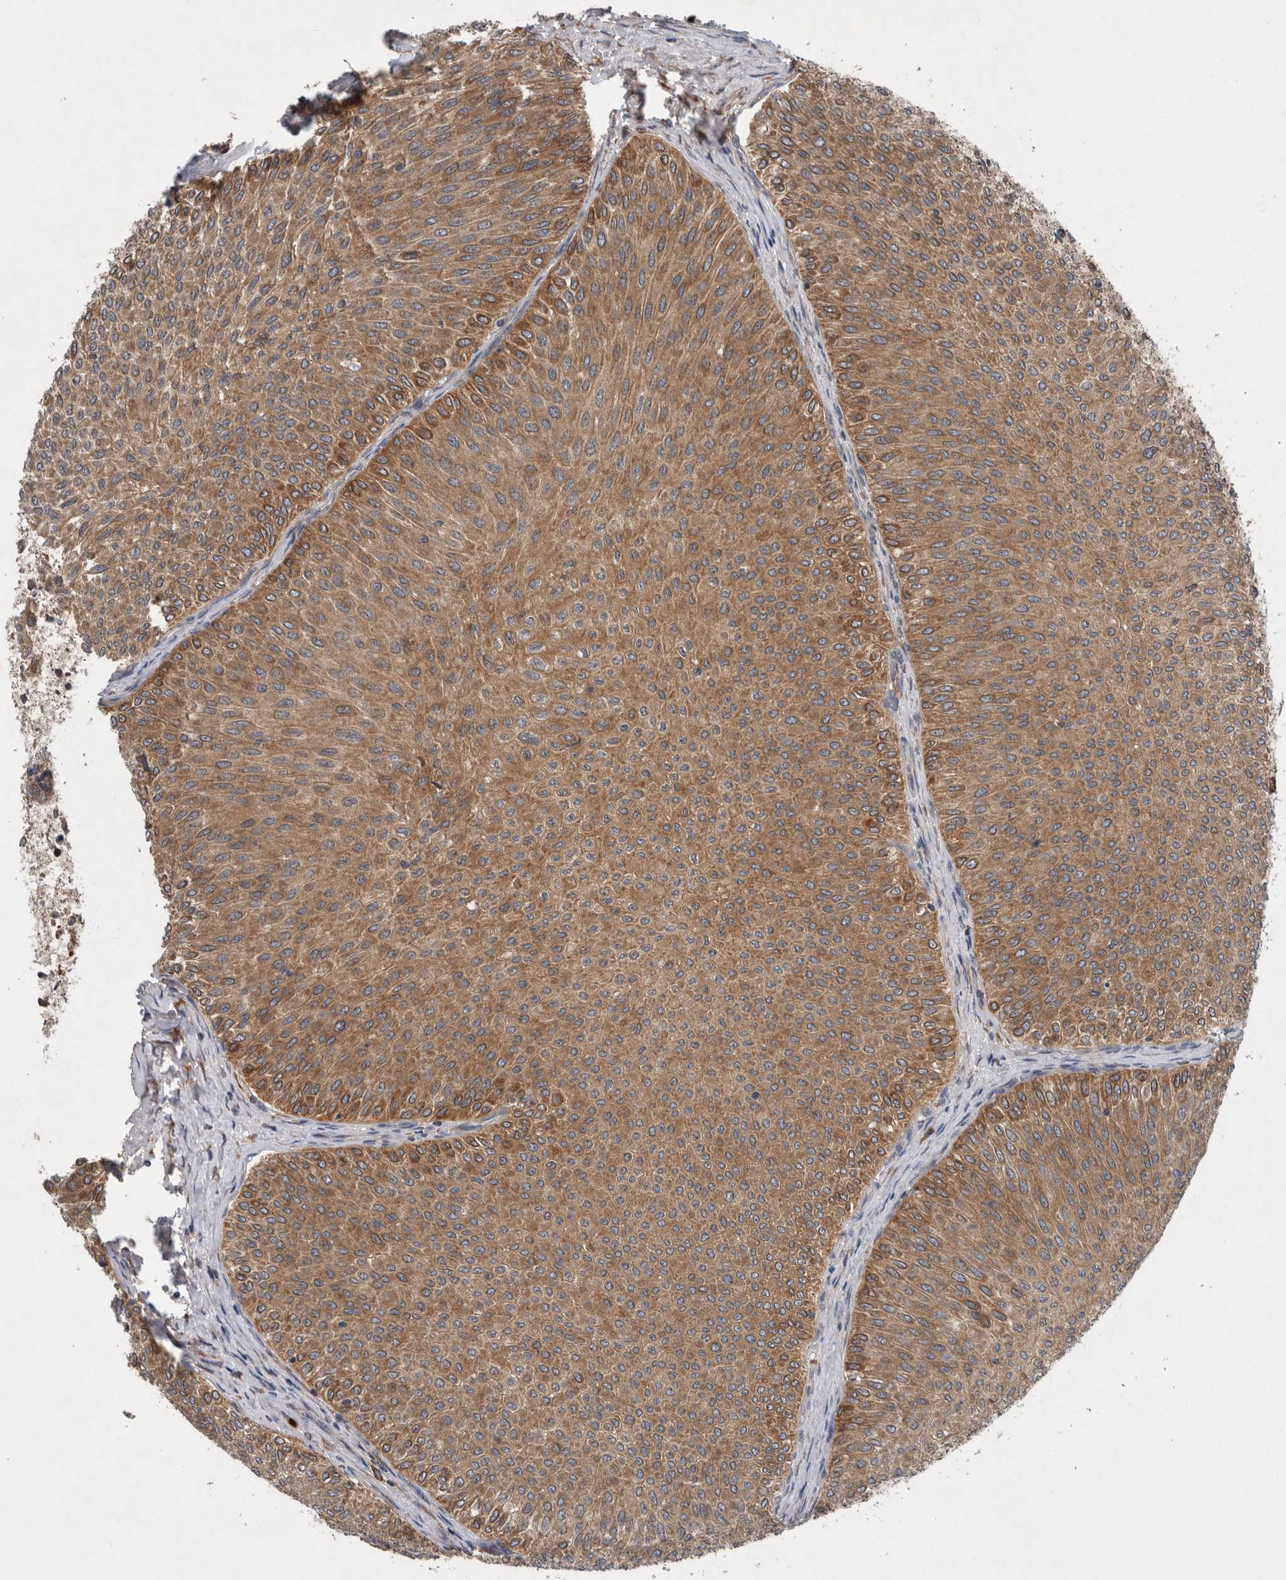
{"staining": {"intensity": "moderate", "quantity": ">75%", "location": "cytoplasmic/membranous"}, "tissue": "urothelial cancer", "cell_type": "Tumor cells", "image_type": "cancer", "snomed": [{"axis": "morphology", "description": "Urothelial carcinoma, Low grade"}, {"axis": "topography", "description": "Urinary bladder"}], "caption": "The micrograph exhibits immunohistochemical staining of low-grade urothelial carcinoma. There is moderate cytoplasmic/membranous staining is present in about >75% of tumor cells.", "gene": "PDCD2", "patient": {"sex": "male", "age": 78}}